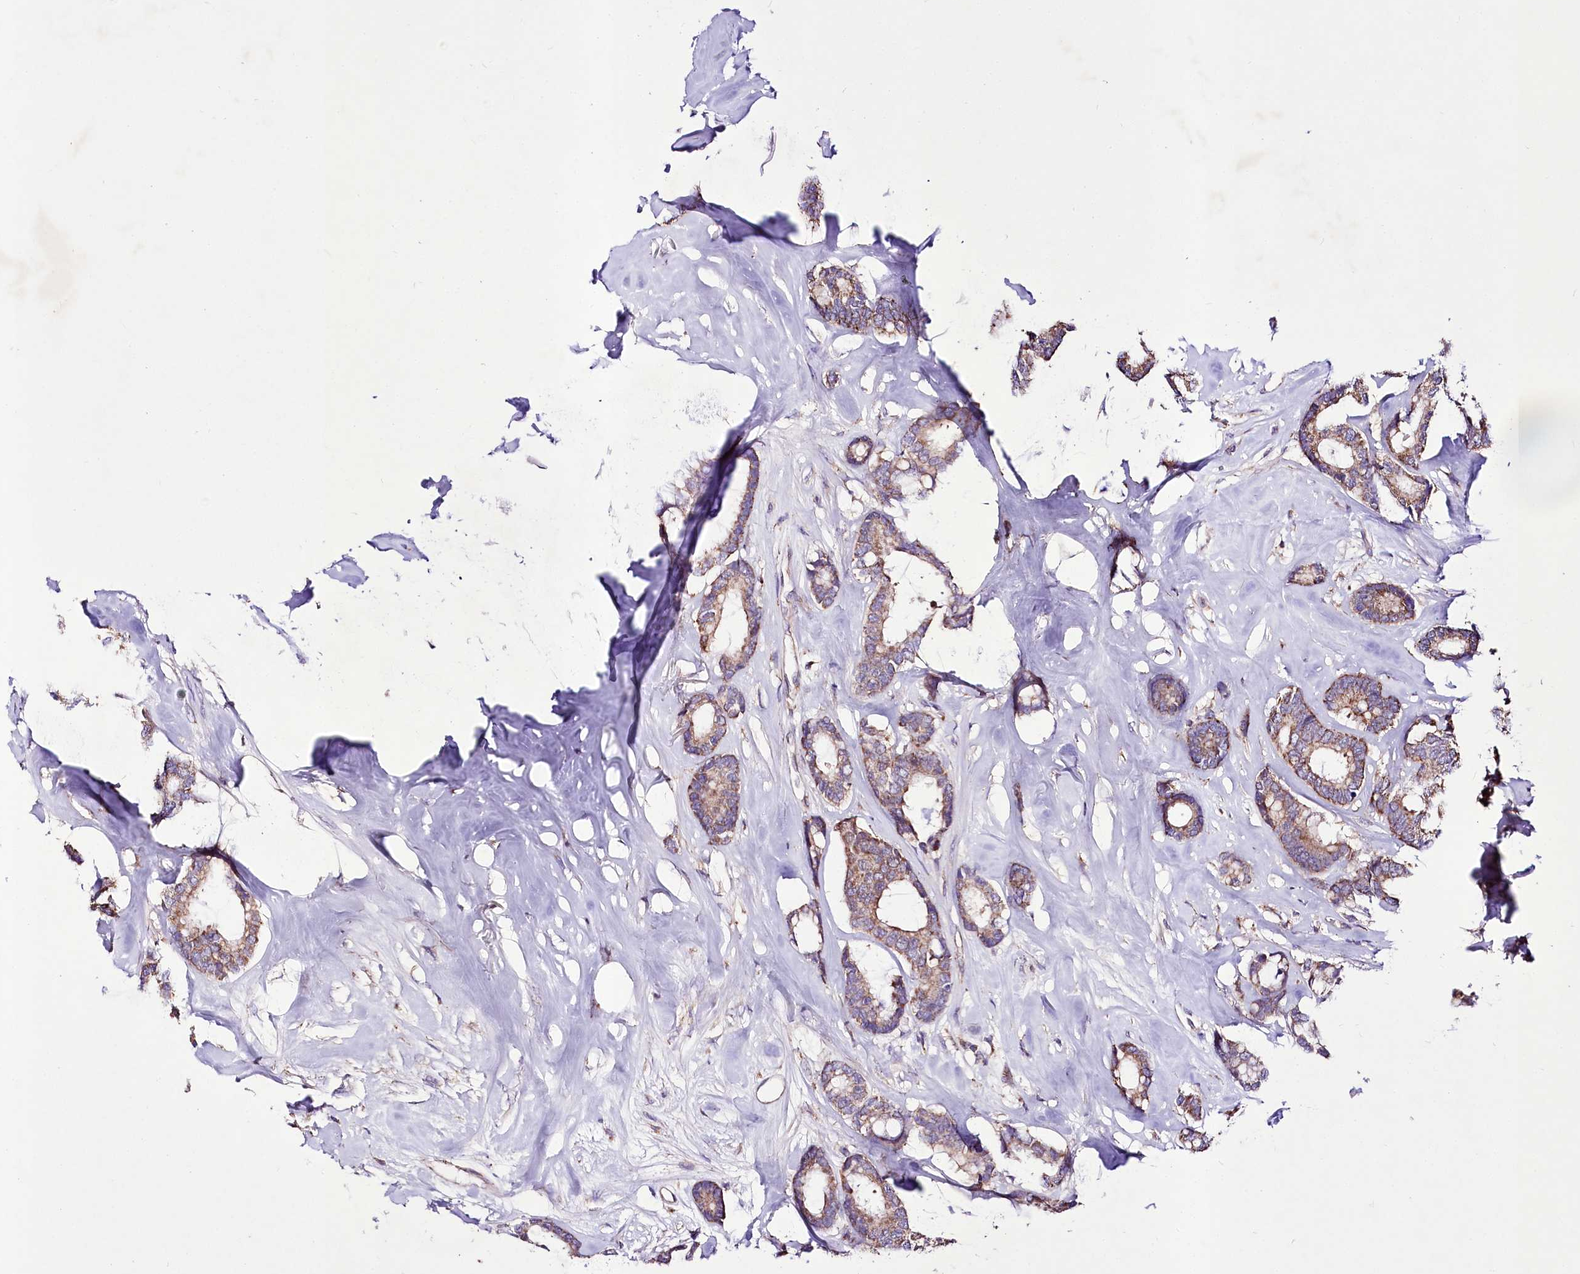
{"staining": {"intensity": "moderate", "quantity": ">75%", "location": "cytoplasmic/membranous"}, "tissue": "breast cancer", "cell_type": "Tumor cells", "image_type": "cancer", "snomed": [{"axis": "morphology", "description": "Duct carcinoma"}, {"axis": "topography", "description": "Breast"}], "caption": "Immunohistochemistry (IHC) of breast invasive ductal carcinoma demonstrates medium levels of moderate cytoplasmic/membranous expression in approximately >75% of tumor cells. (Stains: DAB (3,3'-diaminobenzidine) in brown, nuclei in blue, Microscopy: brightfield microscopy at high magnification).", "gene": "ATE1", "patient": {"sex": "female", "age": 87}}